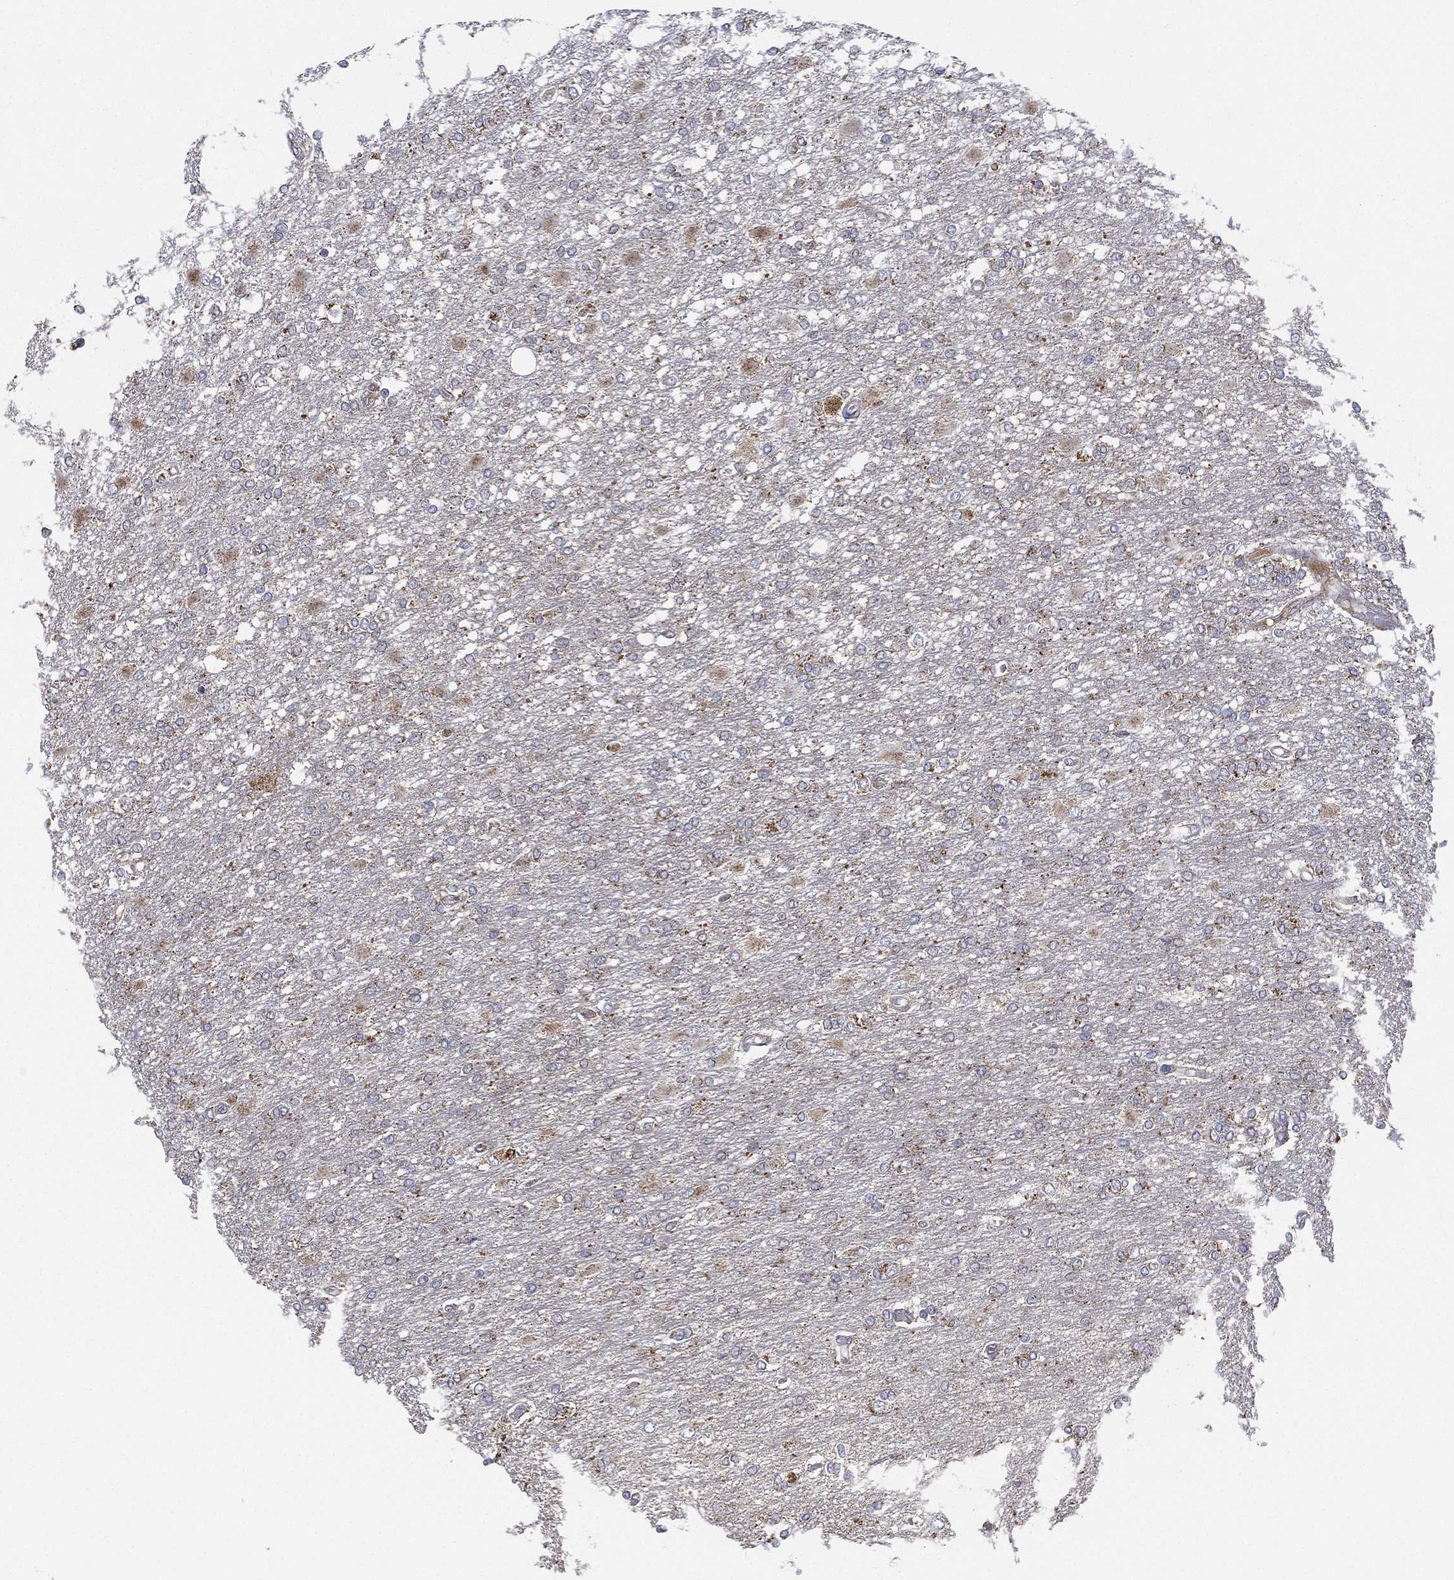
{"staining": {"intensity": "strong", "quantity": "<25%", "location": "cytoplasmic/membranous"}, "tissue": "glioma", "cell_type": "Tumor cells", "image_type": "cancer", "snomed": [{"axis": "morphology", "description": "Glioma, malignant, High grade"}, {"axis": "topography", "description": "Cerebral cortex"}], "caption": "Protein analysis of malignant glioma (high-grade) tissue shows strong cytoplasmic/membranous staining in approximately <25% of tumor cells.", "gene": "RIN3", "patient": {"sex": "male", "age": 79}}